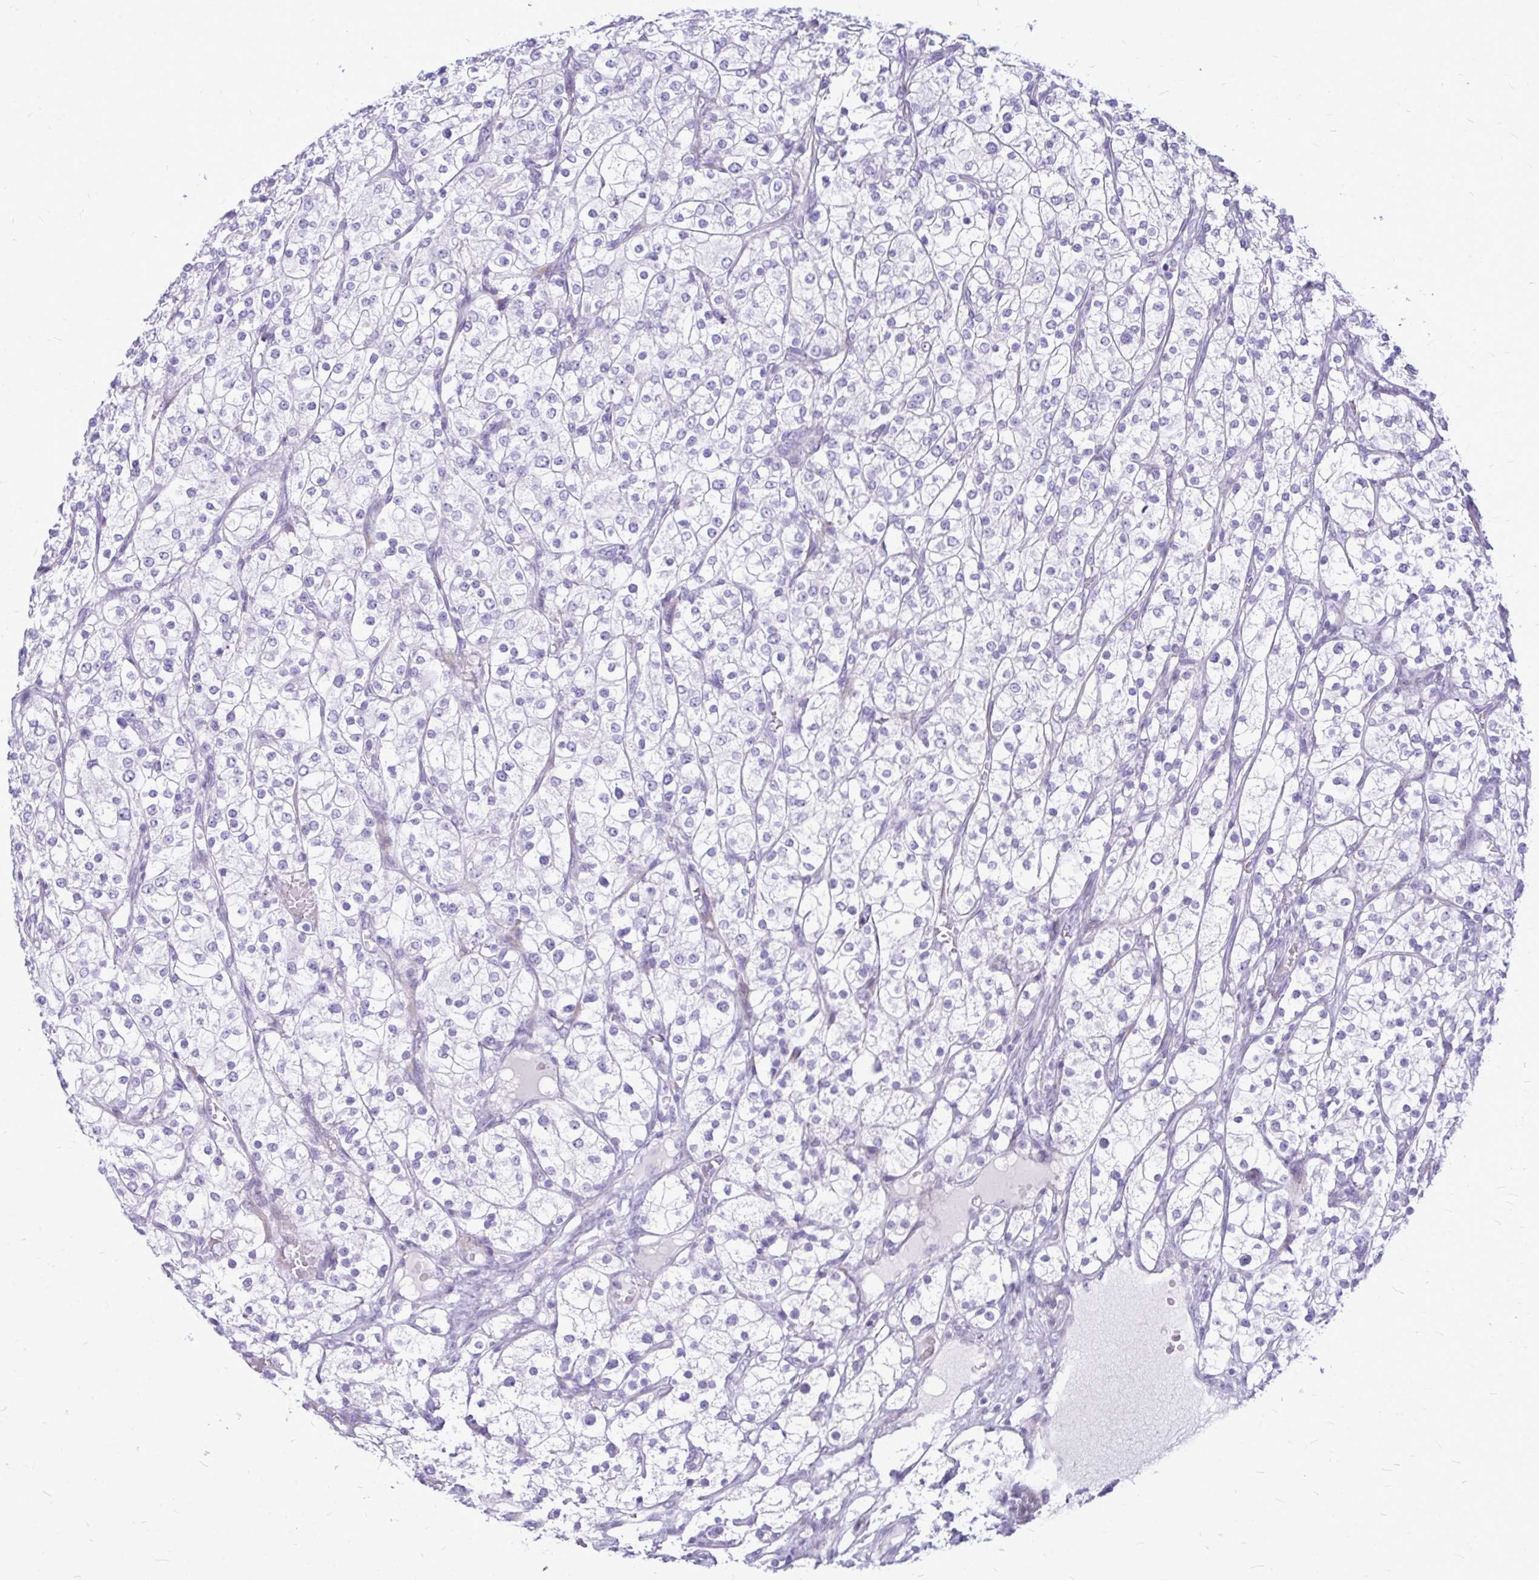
{"staining": {"intensity": "negative", "quantity": "none", "location": "none"}, "tissue": "renal cancer", "cell_type": "Tumor cells", "image_type": "cancer", "snomed": [{"axis": "morphology", "description": "Adenocarcinoma, NOS"}, {"axis": "topography", "description": "Kidney"}], "caption": "Micrograph shows no significant protein expression in tumor cells of renal cancer.", "gene": "ZSCAN25", "patient": {"sex": "male", "age": 80}}